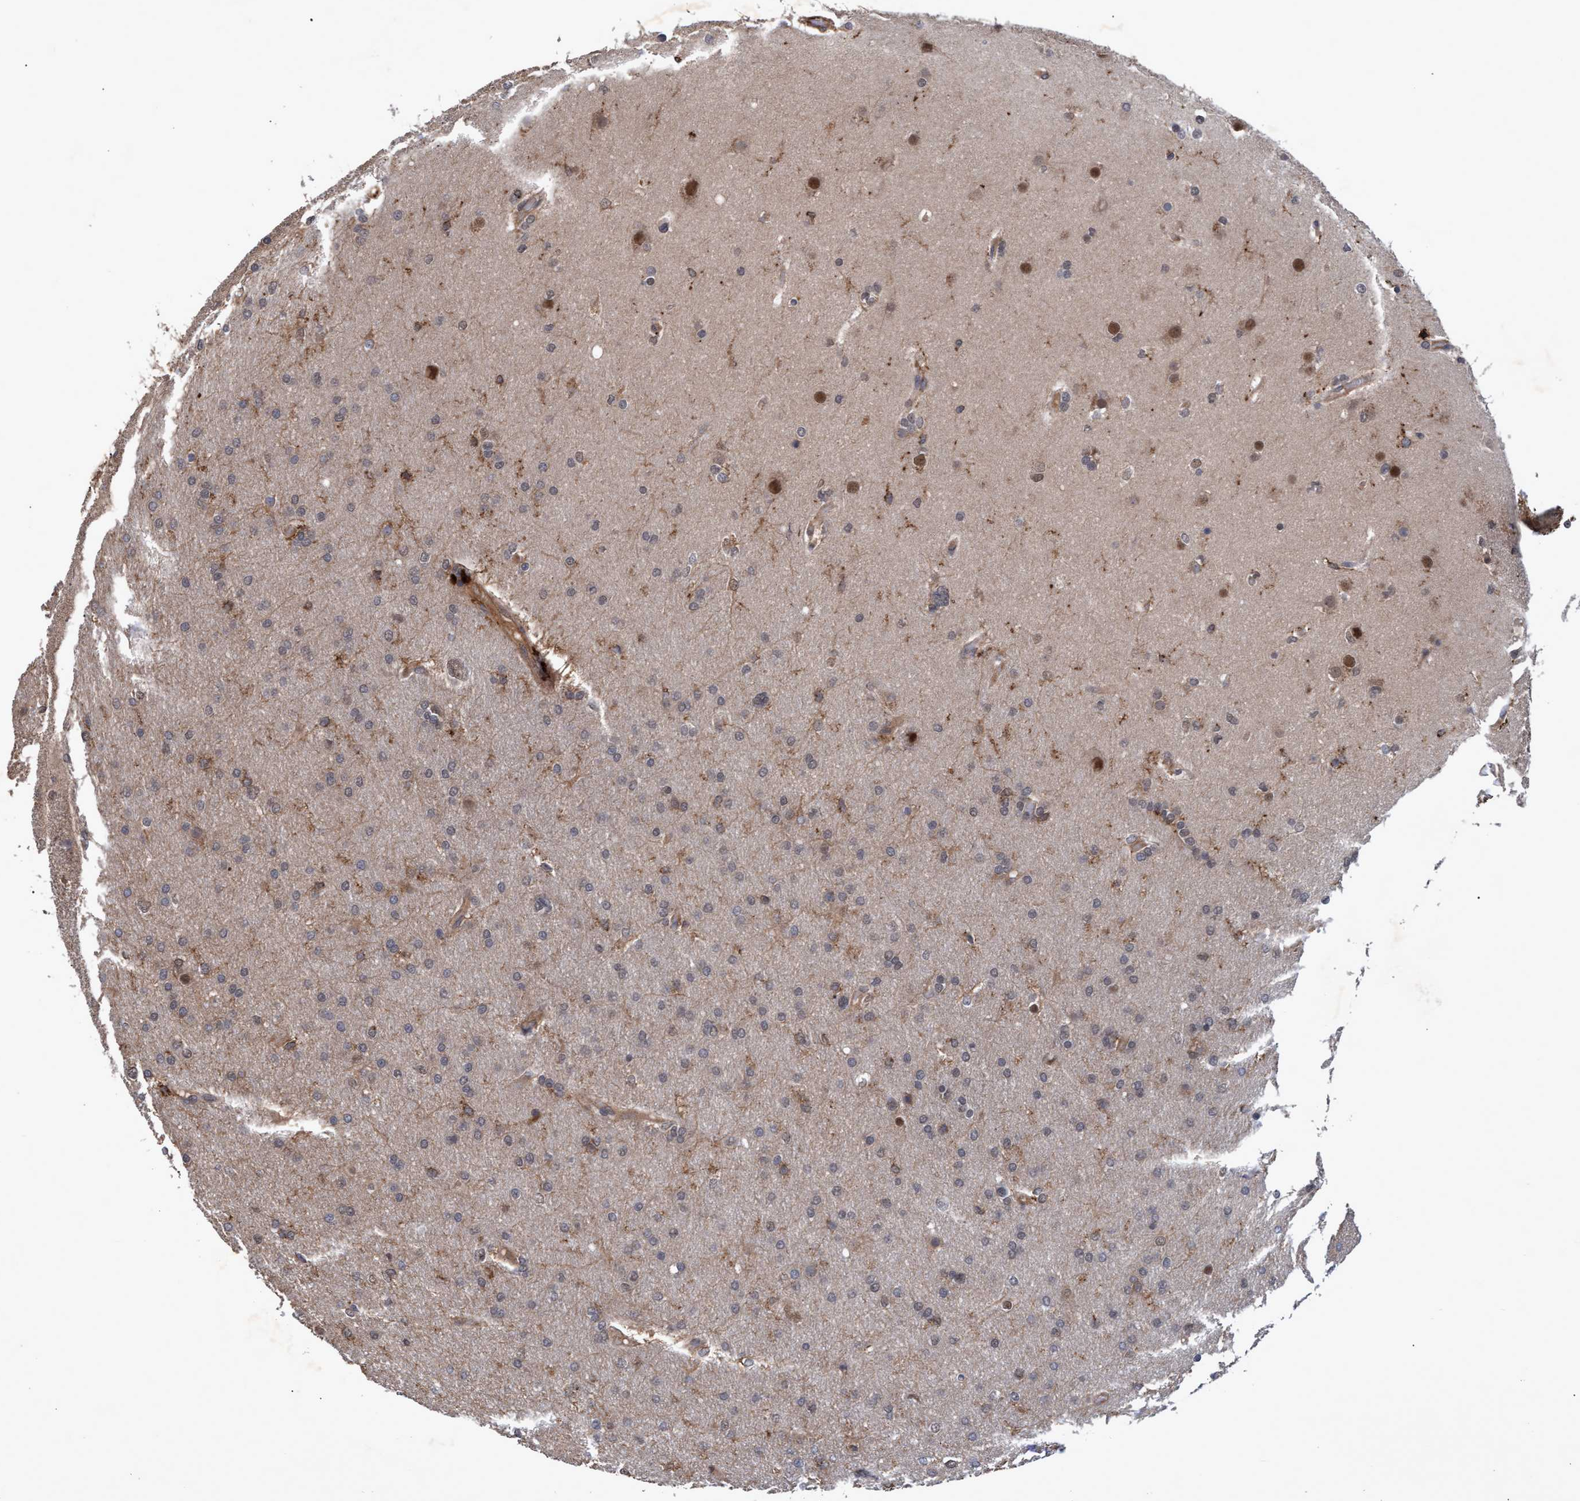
{"staining": {"intensity": "weak", "quantity": "25%-75%", "location": "cytoplasmic/membranous"}, "tissue": "glioma", "cell_type": "Tumor cells", "image_type": "cancer", "snomed": [{"axis": "morphology", "description": "Glioma, malignant, High grade"}, {"axis": "topography", "description": "Cerebral cortex"}], "caption": "Immunohistochemistry staining of malignant high-grade glioma, which shows low levels of weak cytoplasmic/membranous staining in about 25%-75% of tumor cells indicating weak cytoplasmic/membranous protein staining. The staining was performed using DAB (brown) for protein detection and nuclei were counterstained in hematoxylin (blue).", "gene": "PSMB6", "patient": {"sex": "female", "age": 36}}